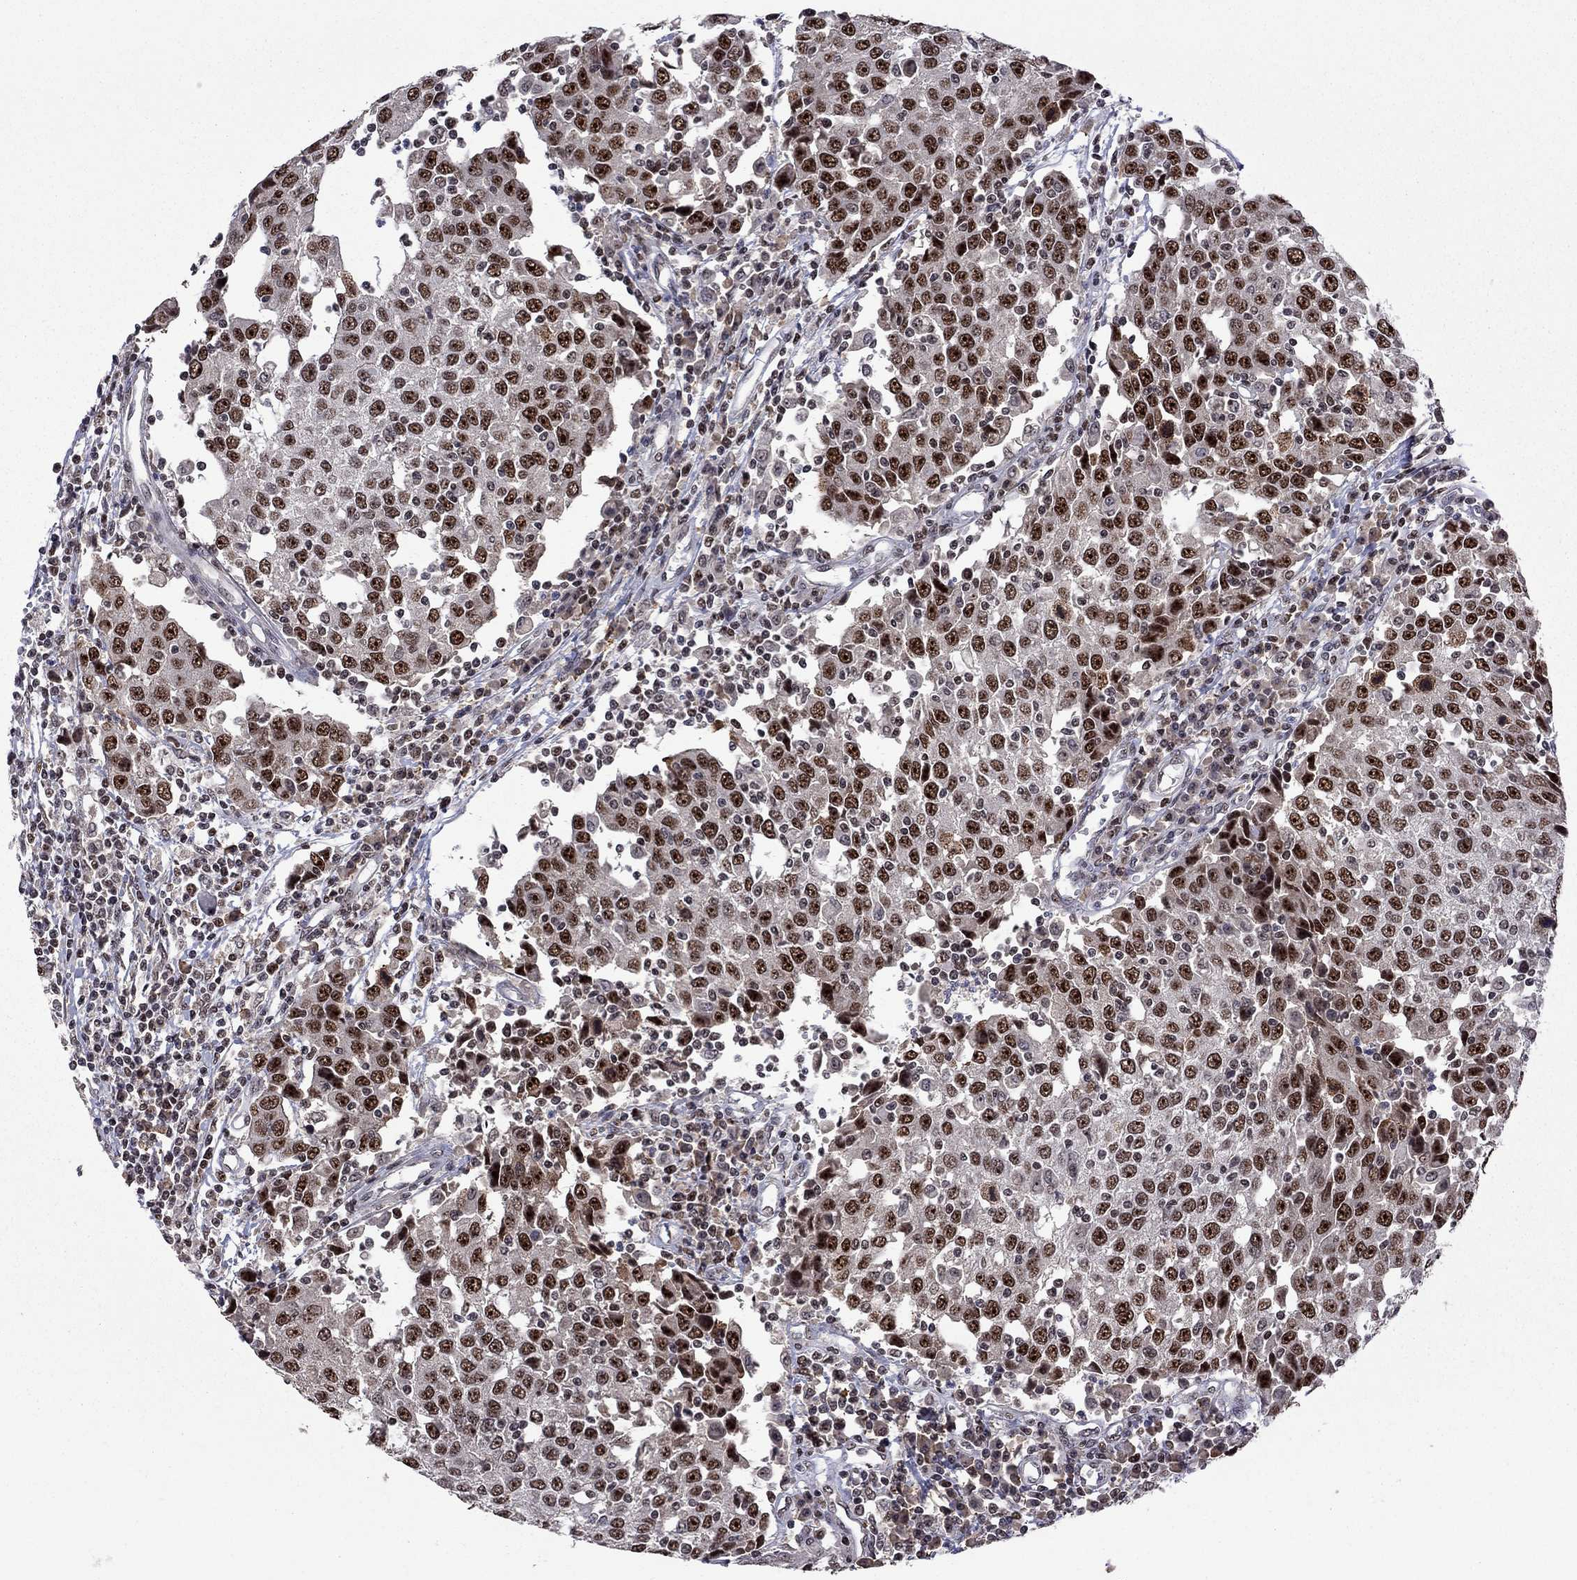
{"staining": {"intensity": "strong", "quantity": ">75%", "location": "nuclear"}, "tissue": "urothelial cancer", "cell_type": "Tumor cells", "image_type": "cancer", "snomed": [{"axis": "morphology", "description": "Urothelial carcinoma, High grade"}, {"axis": "topography", "description": "Urinary bladder"}], "caption": "Urothelial carcinoma (high-grade) tissue reveals strong nuclear staining in approximately >75% of tumor cells", "gene": "SPOUT1", "patient": {"sex": "female", "age": 85}}